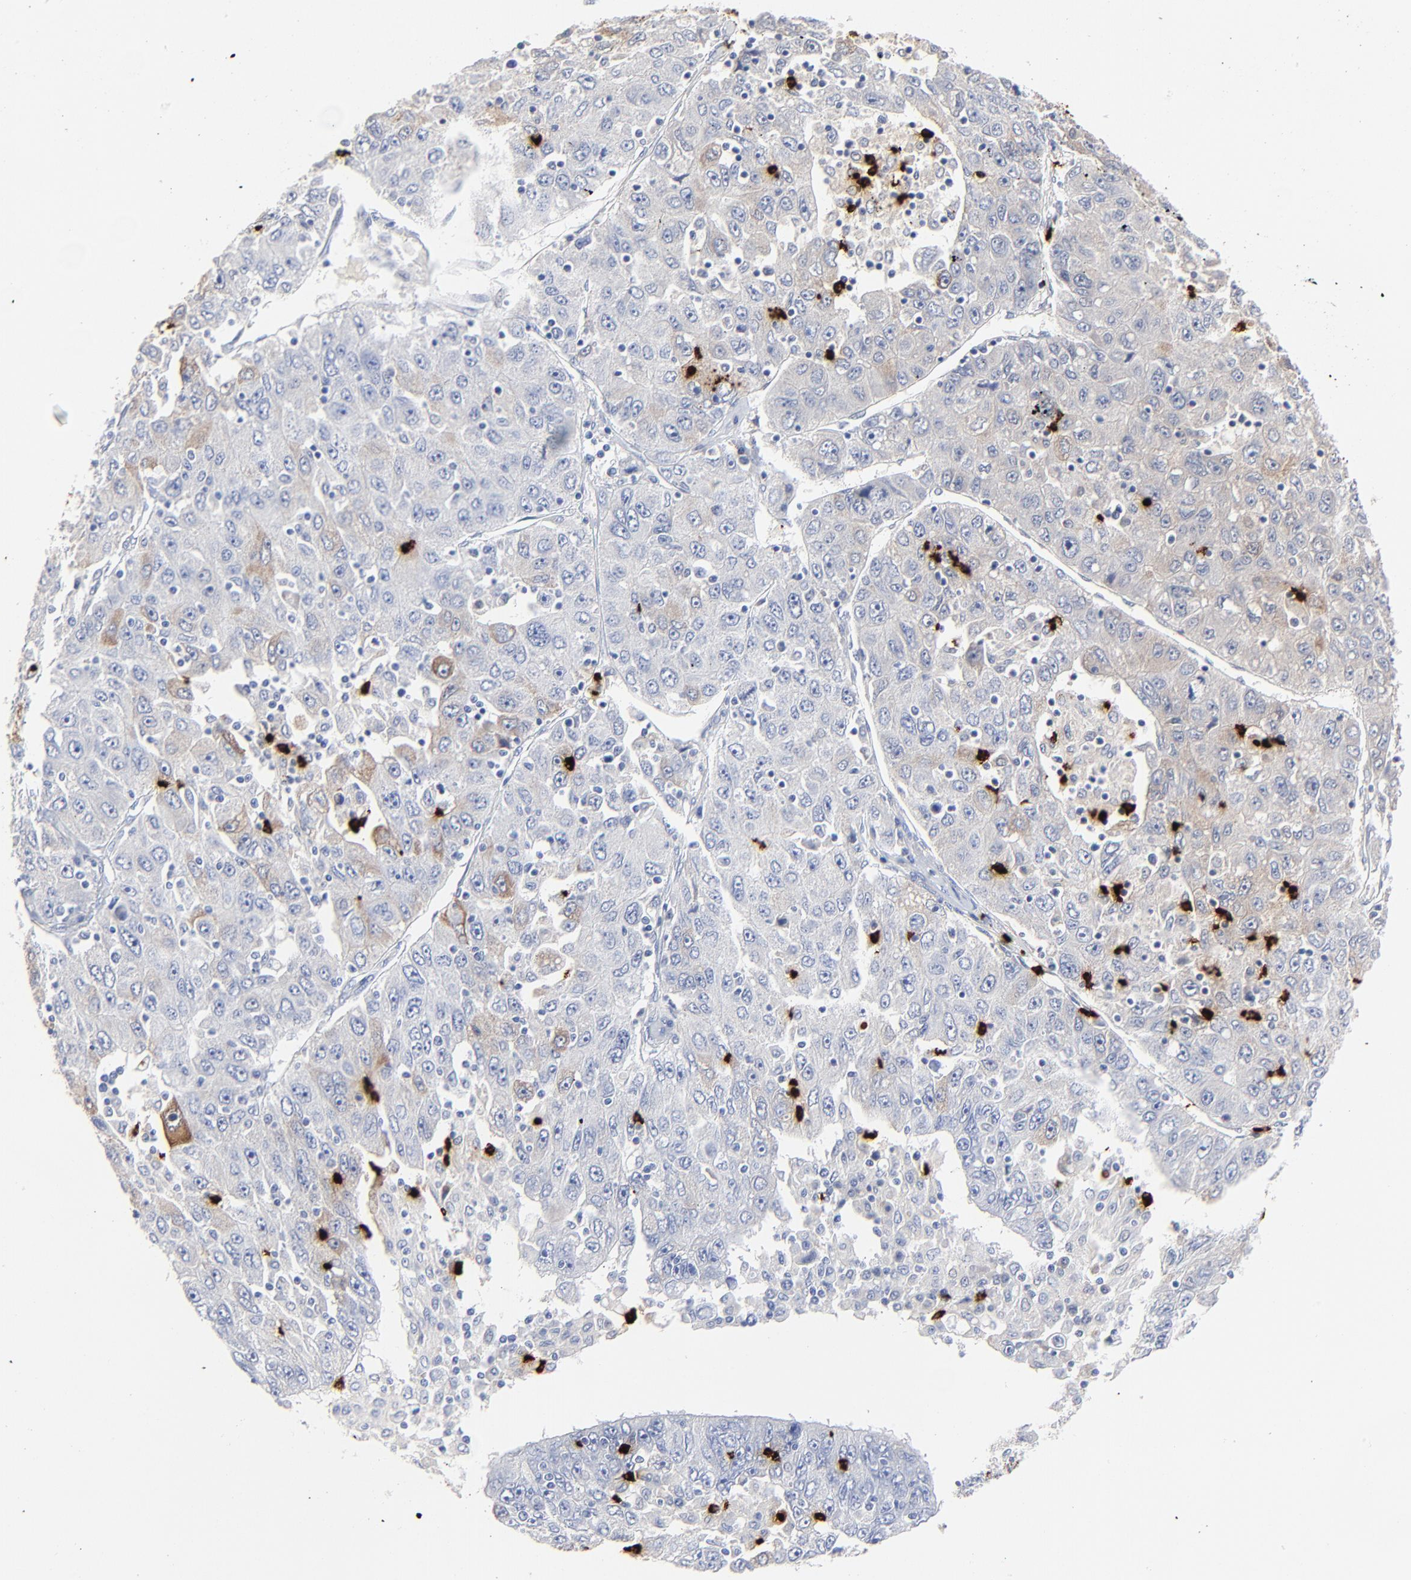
{"staining": {"intensity": "moderate", "quantity": "<25%", "location": "cytoplasmic/membranous"}, "tissue": "liver cancer", "cell_type": "Tumor cells", "image_type": "cancer", "snomed": [{"axis": "morphology", "description": "Carcinoma, Hepatocellular, NOS"}, {"axis": "topography", "description": "Liver"}], "caption": "A photomicrograph of human hepatocellular carcinoma (liver) stained for a protein displays moderate cytoplasmic/membranous brown staining in tumor cells. (brown staining indicates protein expression, while blue staining denotes nuclei).", "gene": "LCN2", "patient": {"sex": "male", "age": 49}}